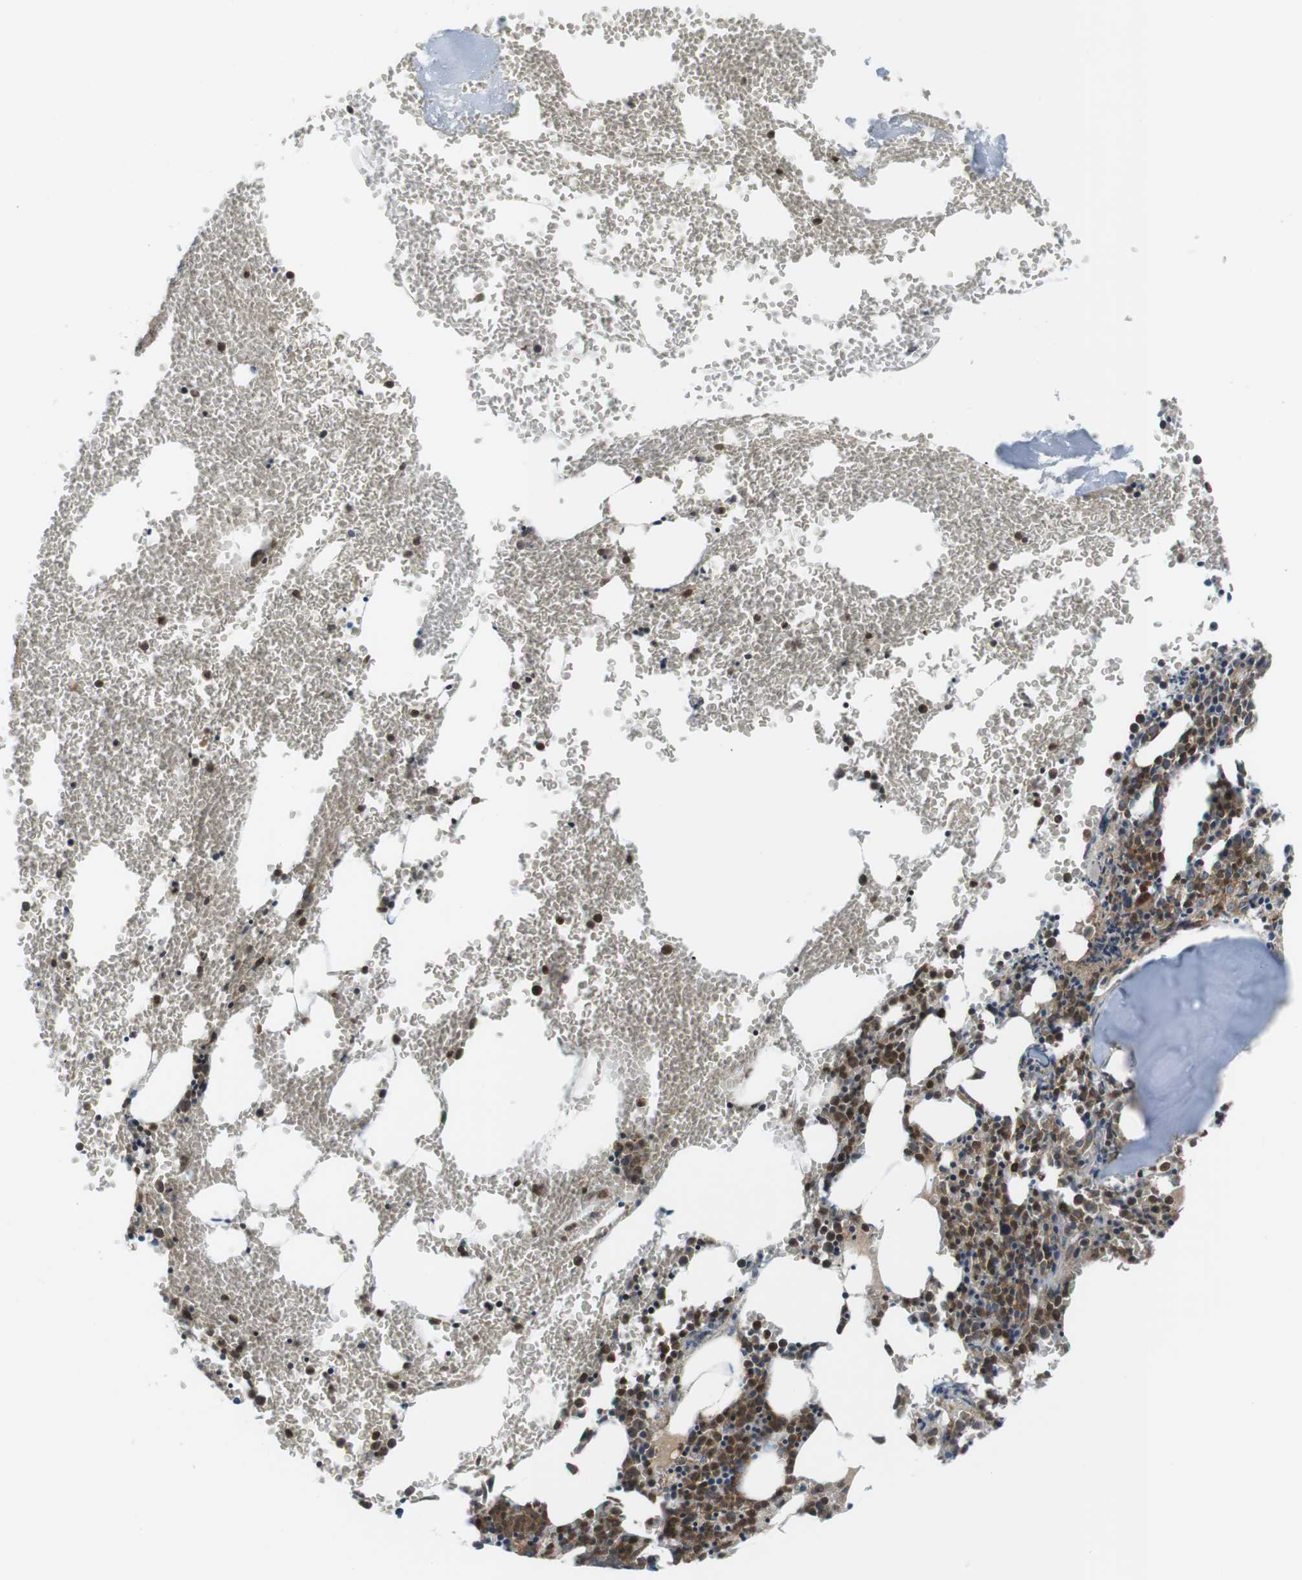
{"staining": {"intensity": "strong", "quantity": ">75%", "location": "cytoplasmic/membranous"}, "tissue": "bone marrow", "cell_type": "Hematopoietic cells", "image_type": "normal", "snomed": [{"axis": "morphology", "description": "Normal tissue, NOS"}, {"axis": "morphology", "description": "Inflammation, NOS"}, {"axis": "topography", "description": "Bone marrow"}], "caption": "Immunohistochemical staining of unremarkable human bone marrow shows strong cytoplasmic/membranous protein staining in approximately >75% of hematopoietic cells.", "gene": "FLII", "patient": {"sex": "female", "age": 56}}